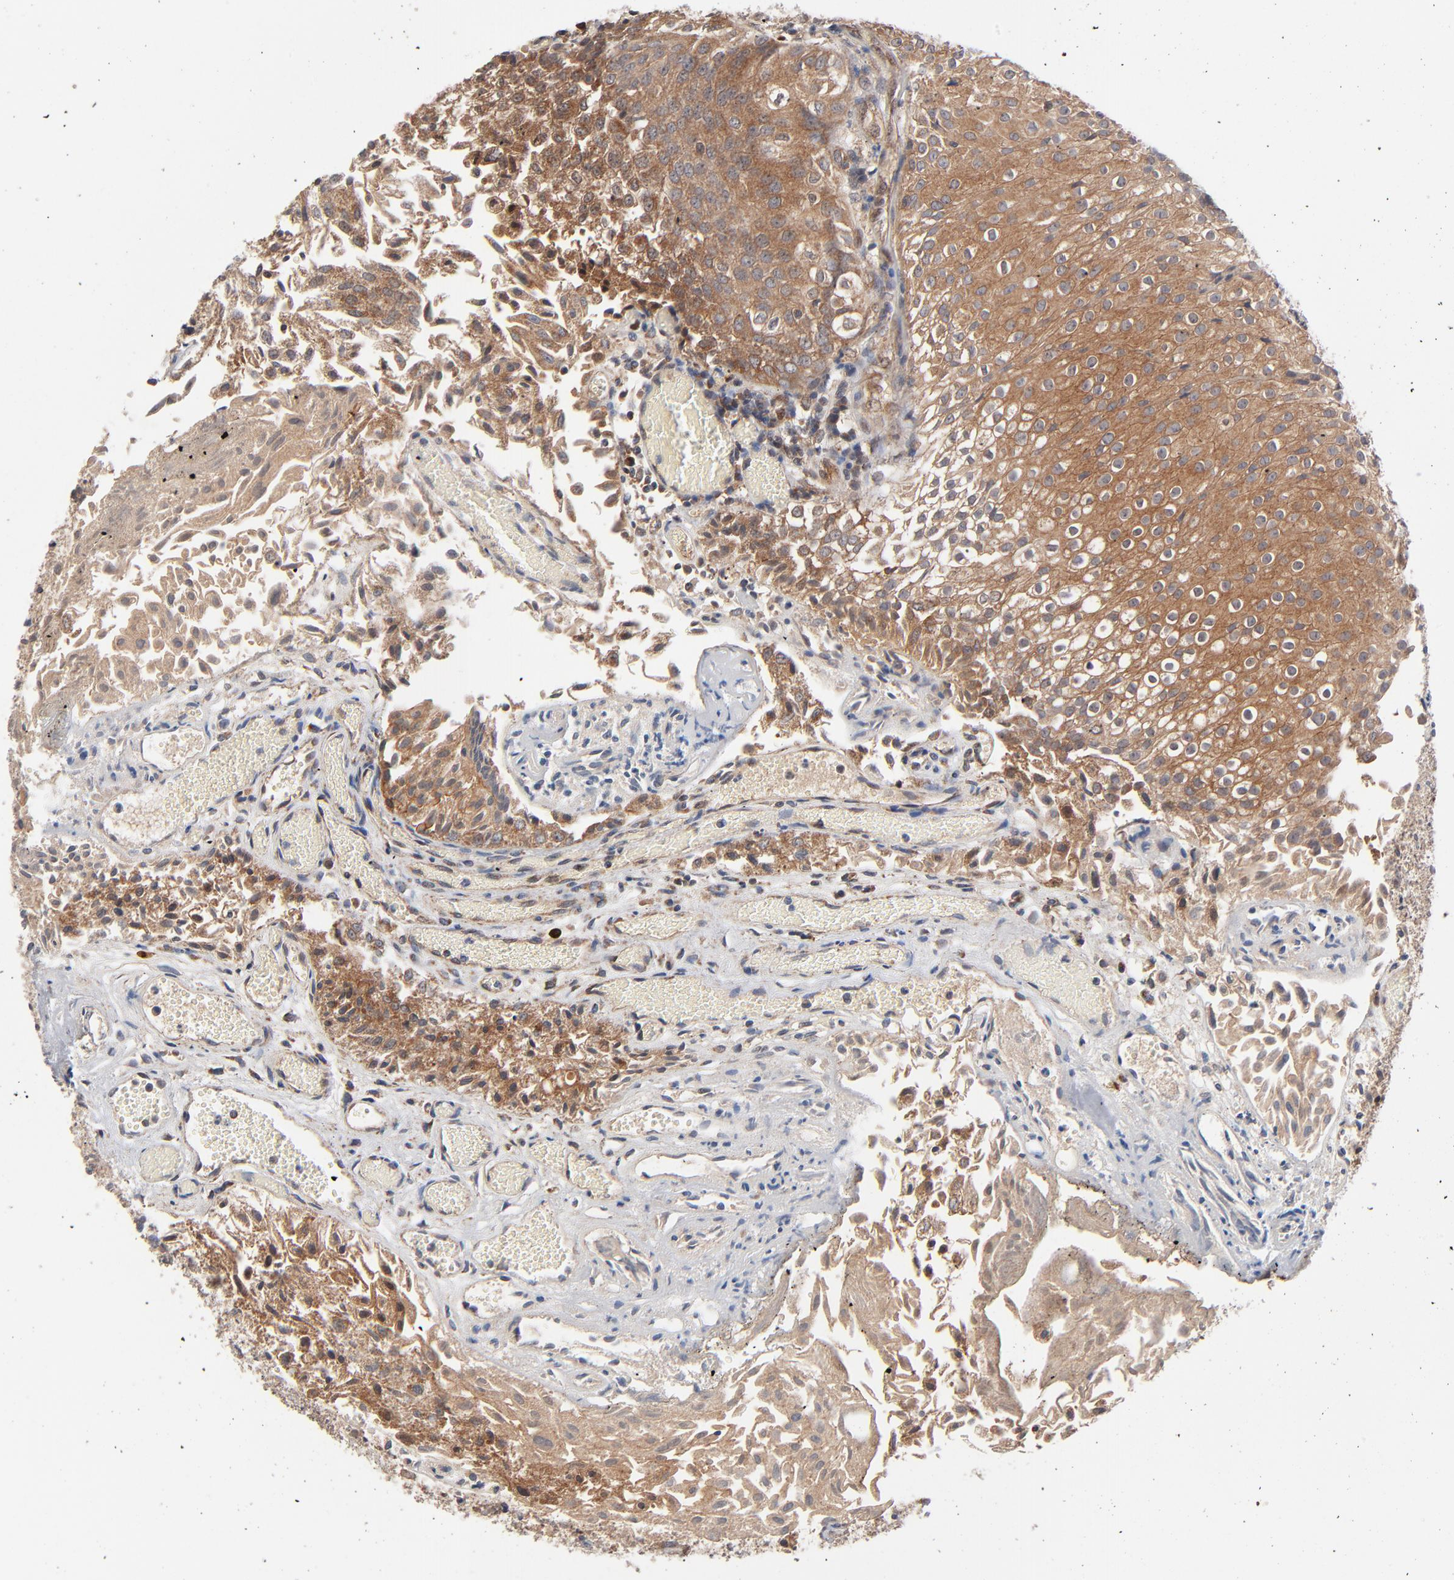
{"staining": {"intensity": "moderate", "quantity": ">75%", "location": "cytoplasmic/membranous"}, "tissue": "urothelial cancer", "cell_type": "Tumor cells", "image_type": "cancer", "snomed": [{"axis": "morphology", "description": "Urothelial carcinoma, Low grade"}, {"axis": "topography", "description": "Urinary bladder"}], "caption": "Urothelial cancer stained for a protein (brown) exhibits moderate cytoplasmic/membranous positive staining in about >75% of tumor cells.", "gene": "ABLIM3", "patient": {"sex": "male", "age": 86}}